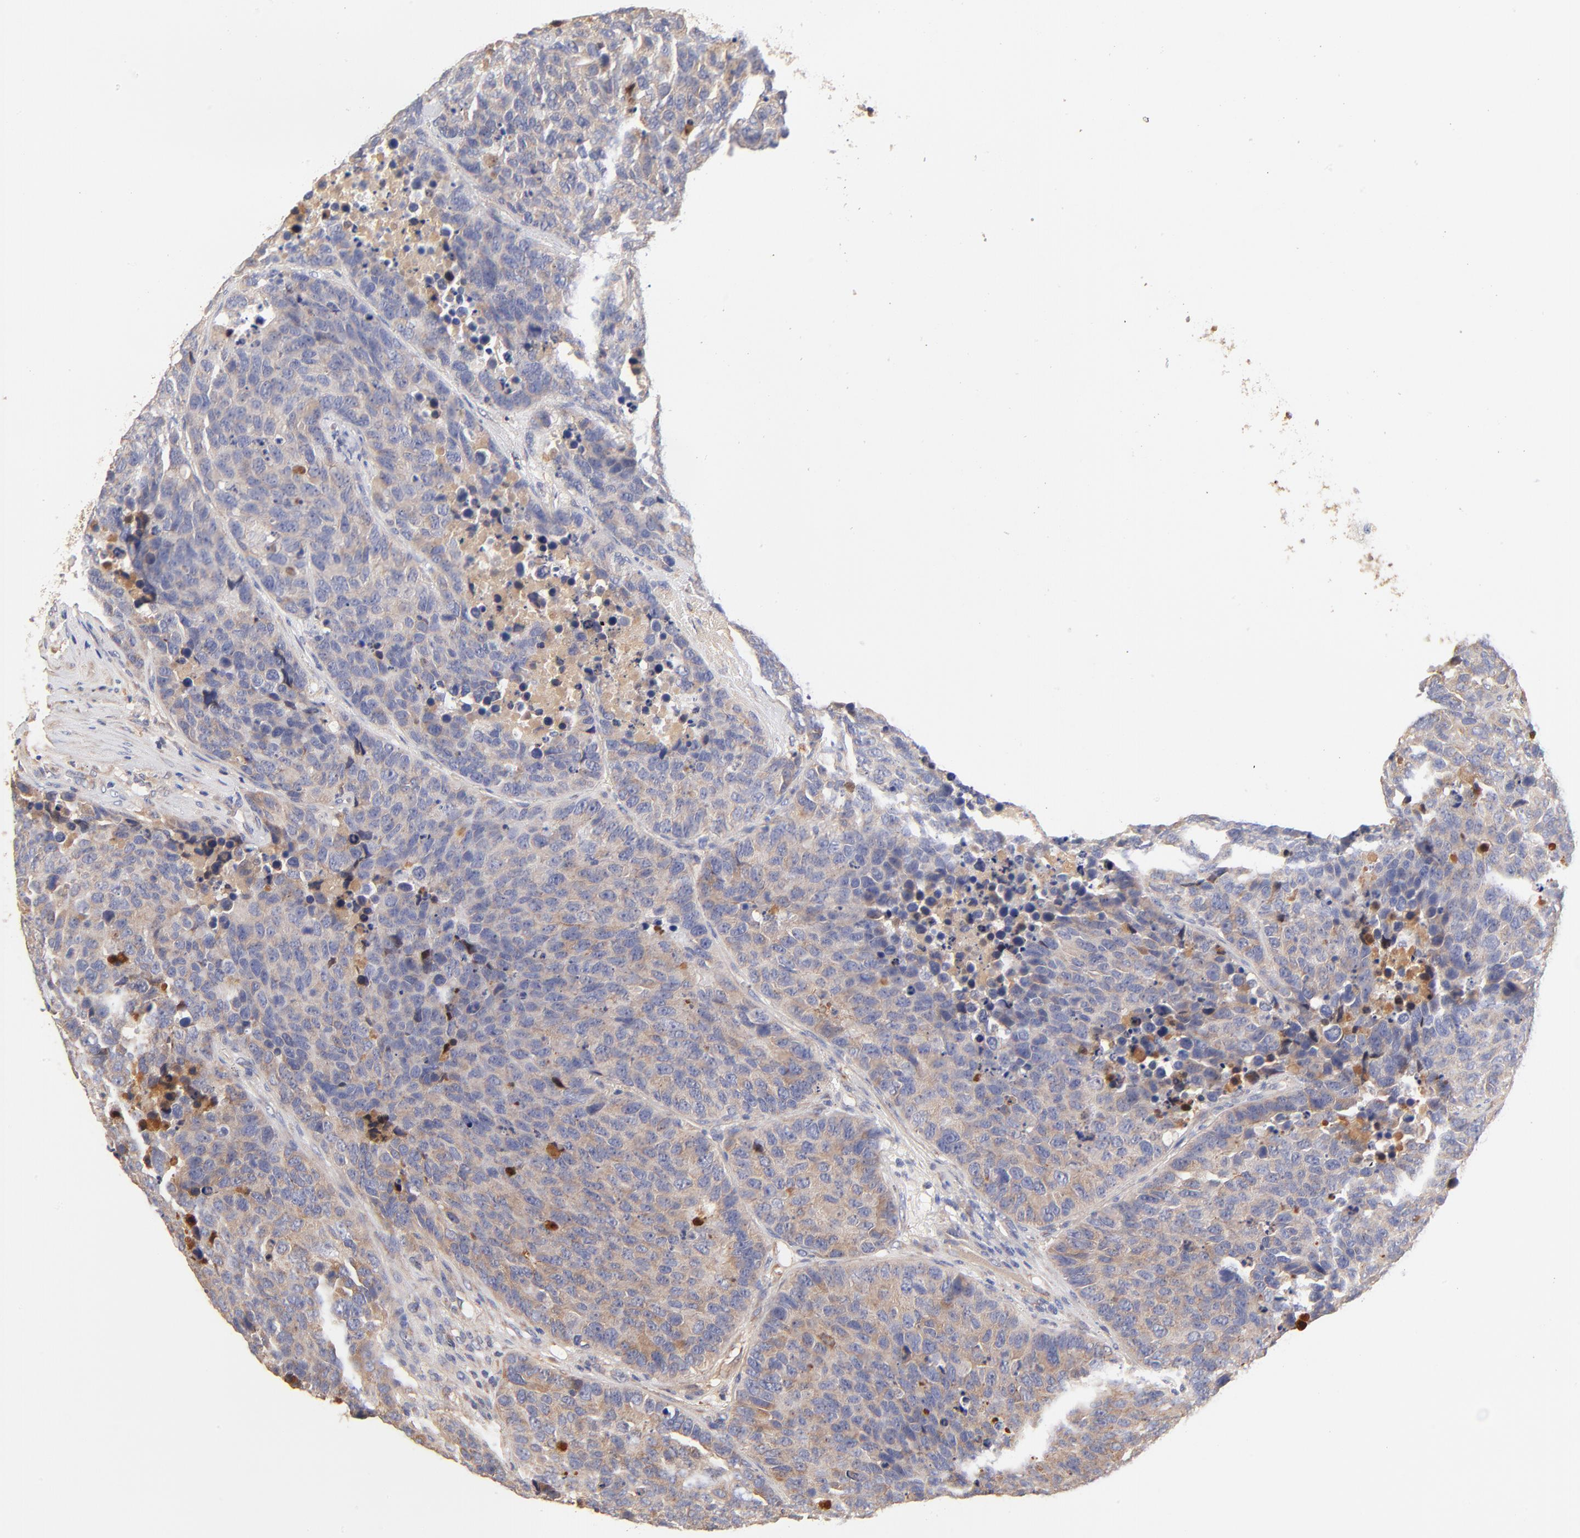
{"staining": {"intensity": "weak", "quantity": ">75%", "location": "cytoplasmic/membranous"}, "tissue": "carcinoid", "cell_type": "Tumor cells", "image_type": "cancer", "snomed": [{"axis": "morphology", "description": "Carcinoid, malignant, NOS"}, {"axis": "topography", "description": "Lung"}], "caption": "A histopathology image of carcinoid stained for a protein reveals weak cytoplasmic/membranous brown staining in tumor cells. (Brightfield microscopy of DAB IHC at high magnification).", "gene": "PTK7", "patient": {"sex": "male", "age": 60}}